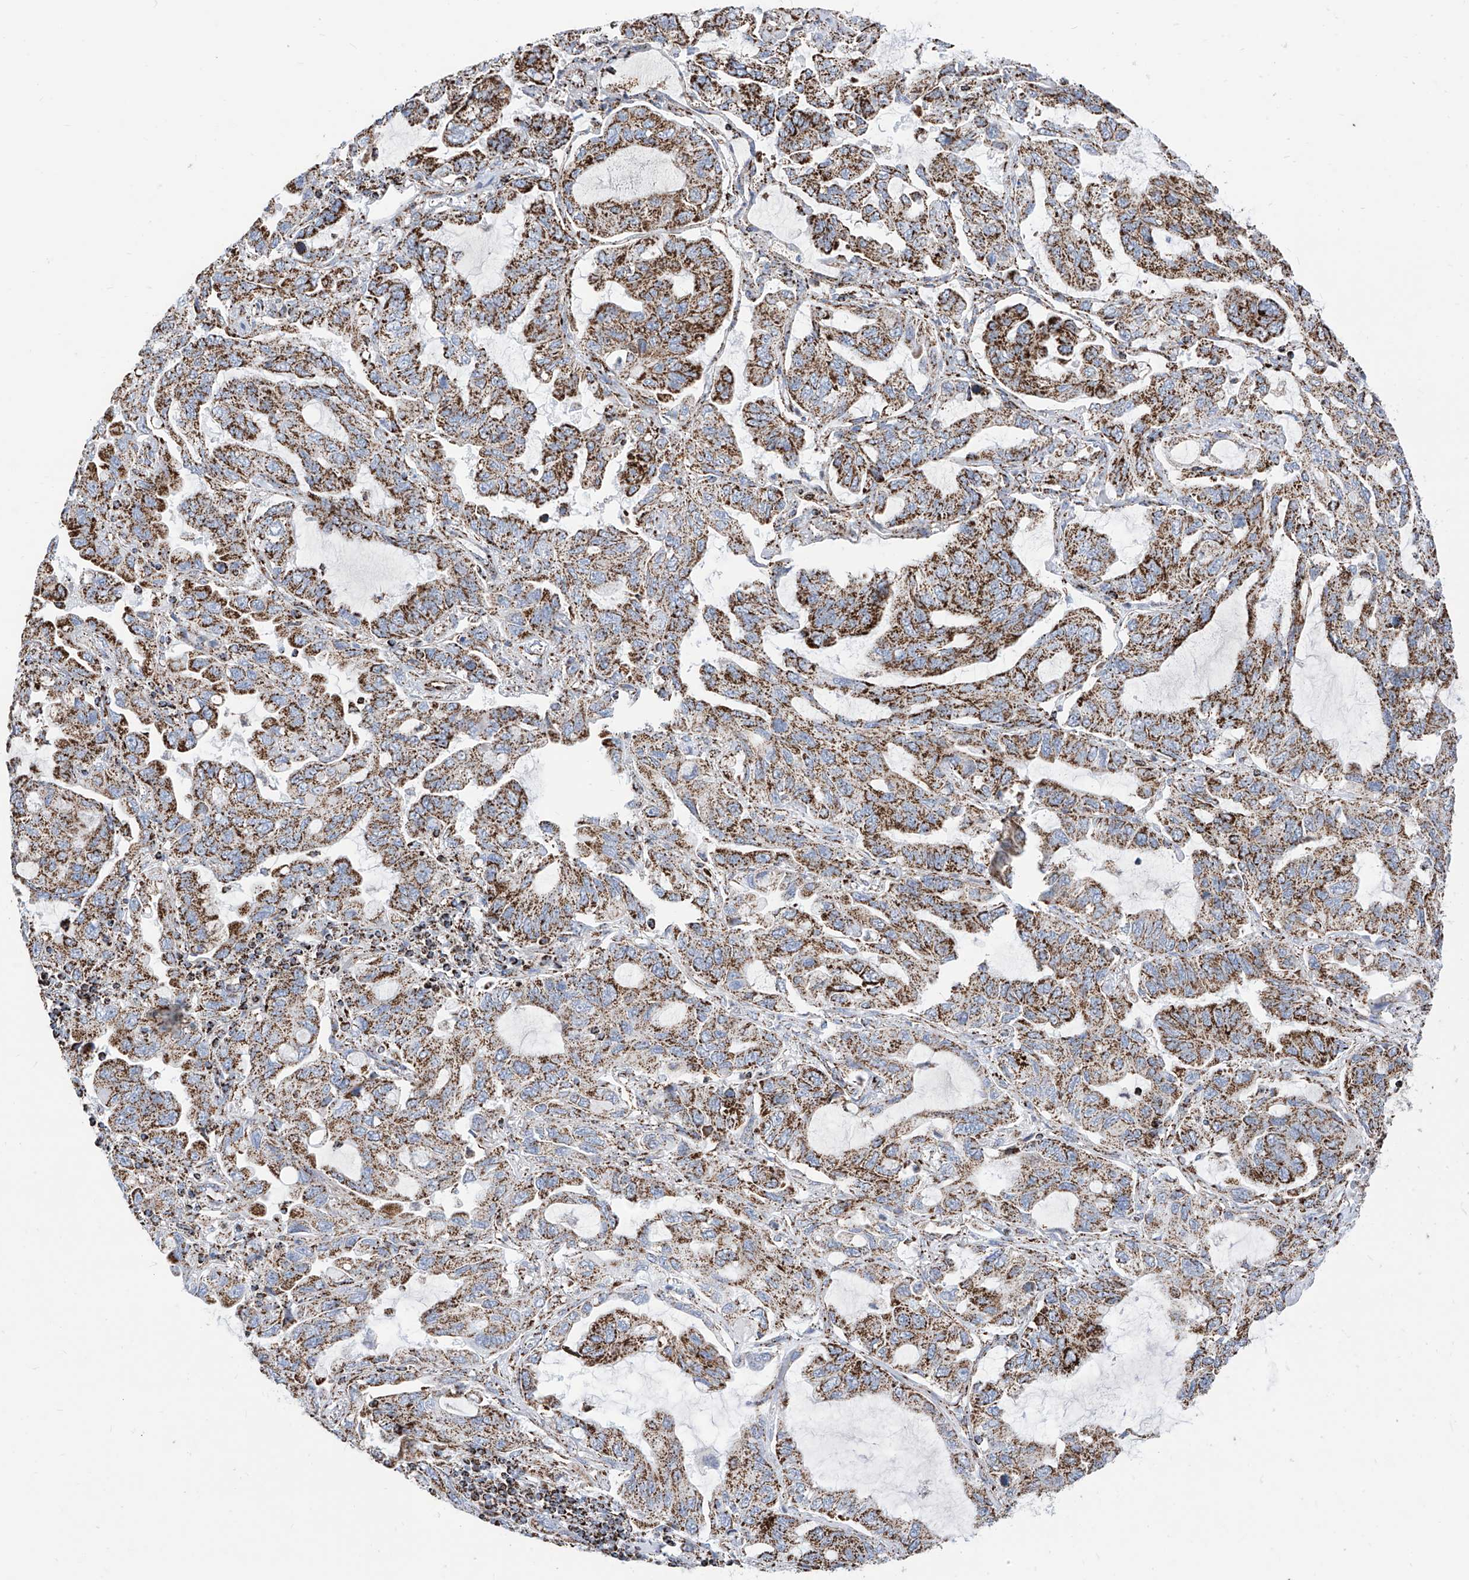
{"staining": {"intensity": "strong", "quantity": "25%-75%", "location": "cytoplasmic/membranous"}, "tissue": "lung cancer", "cell_type": "Tumor cells", "image_type": "cancer", "snomed": [{"axis": "morphology", "description": "Adenocarcinoma, NOS"}, {"axis": "topography", "description": "Lung"}], "caption": "Protein expression analysis of adenocarcinoma (lung) demonstrates strong cytoplasmic/membranous staining in about 25%-75% of tumor cells. The protein is stained brown, and the nuclei are stained in blue (DAB (3,3'-diaminobenzidine) IHC with brightfield microscopy, high magnification).", "gene": "COX5B", "patient": {"sex": "male", "age": 64}}